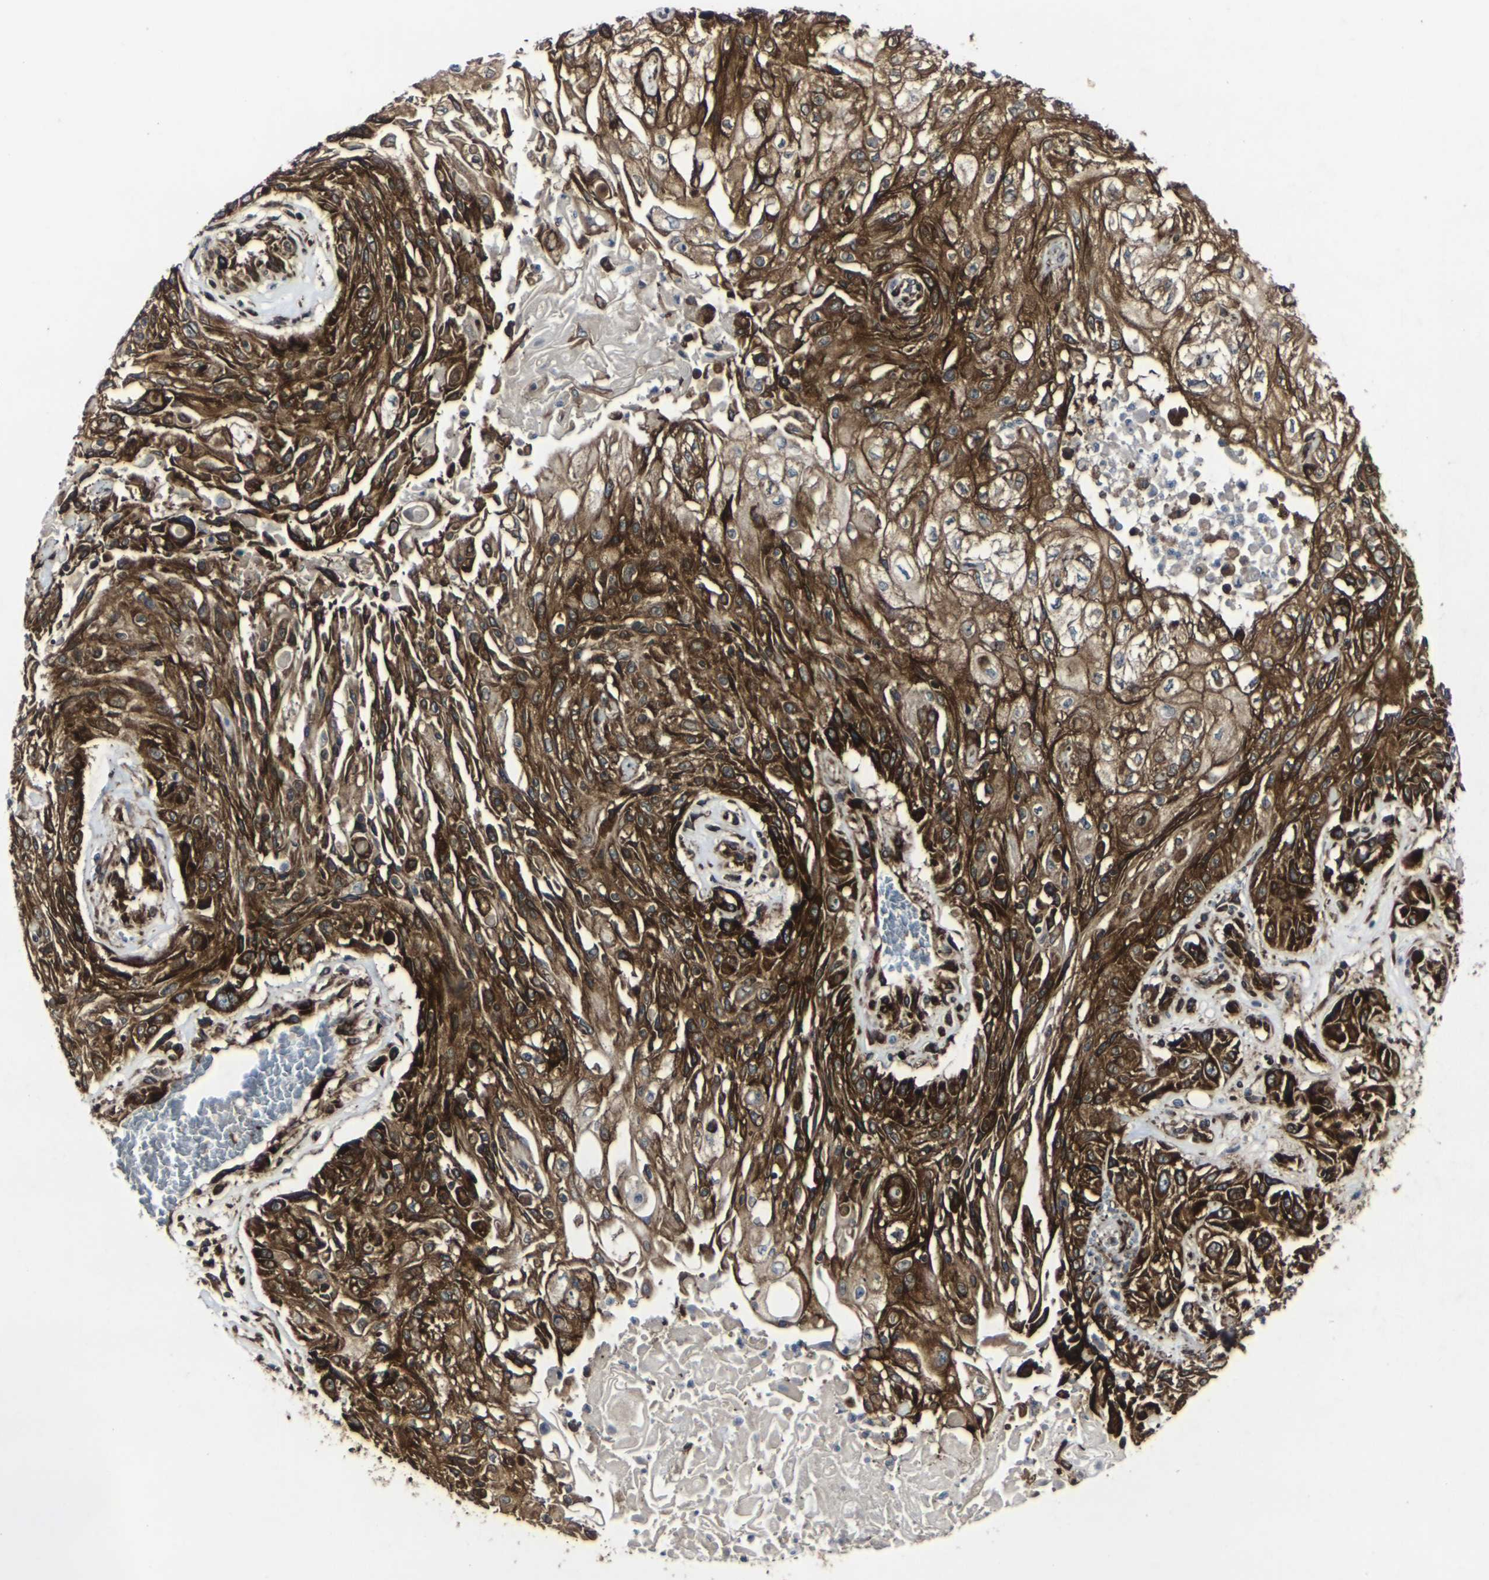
{"staining": {"intensity": "strong", "quantity": ">75%", "location": "cytoplasmic/membranous"}, "tissue": "skin cancer", "cell_type": "Tumor cells", "image_type": "cancer", "snomed": [{"axis": "morphology", "description": "Squamous cell carcinoma, NOS"}, {"axis": "topography", "description": "Skin"}], "caption": "Squamous cell carcinoma (skin) stained with a brown dye exhibits strong cytoplasmic/membranous positive positivity in approximately >75% of tumor cells.", "gene": "MARCHF2", "patient": {"sex": "male", "age": 75}}